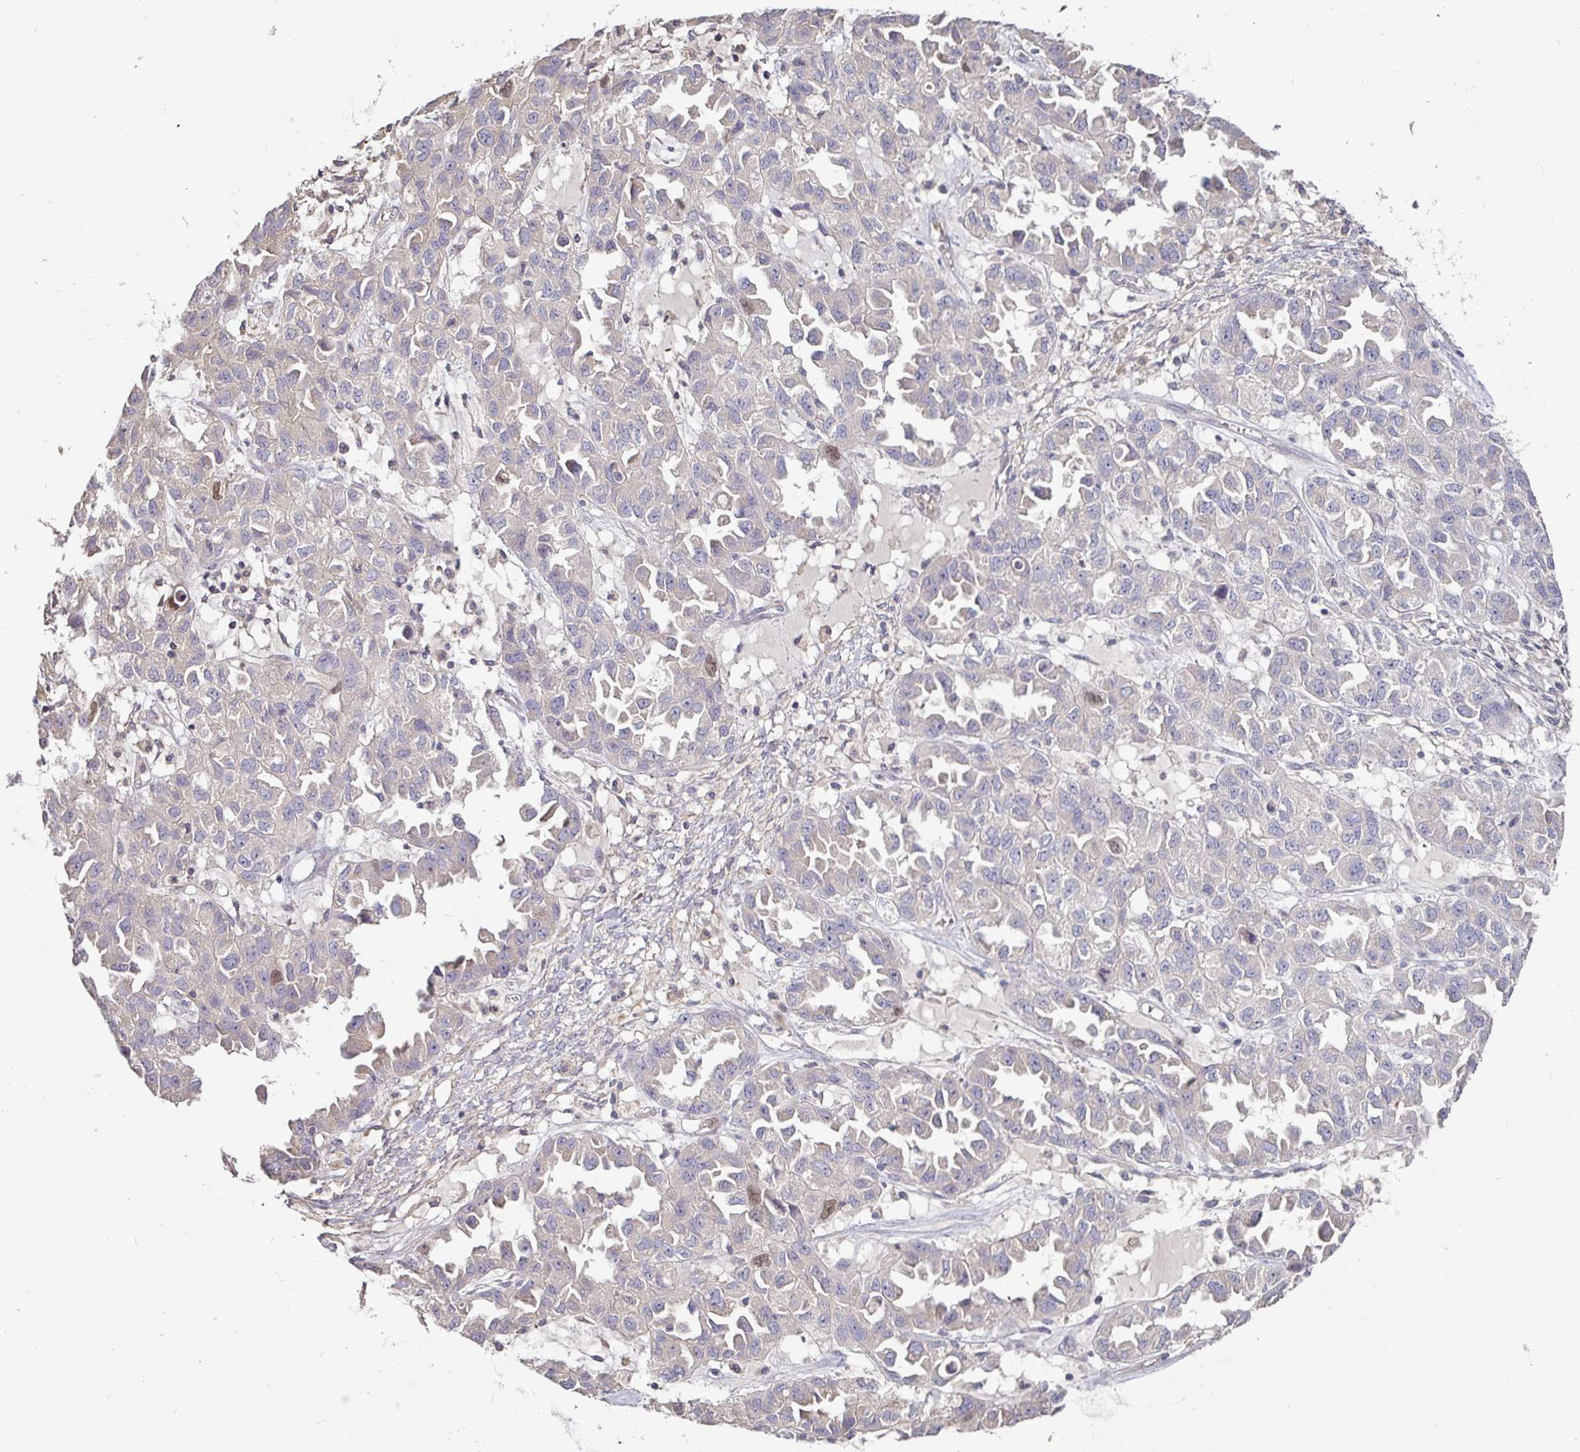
{"staining": {"intensity": "weak", "quantity": "<25%", "location": "nuclear"}, "tissue": "ovarian cancer", "cell_type": "Tumor cells", "image_type": "cancer", "snomed": [{"axis": "morphology", "description": "Cystadenocarcinoma, serous, NOS"}, {"axis": "topography", "description": "Ovary"}], "caption": "Tumor cells show no significant protein staining in serous cystadenocarcinoma (ovarian).", "gene": "ANLN", "patient": {"sex": "female", "age": 84}}